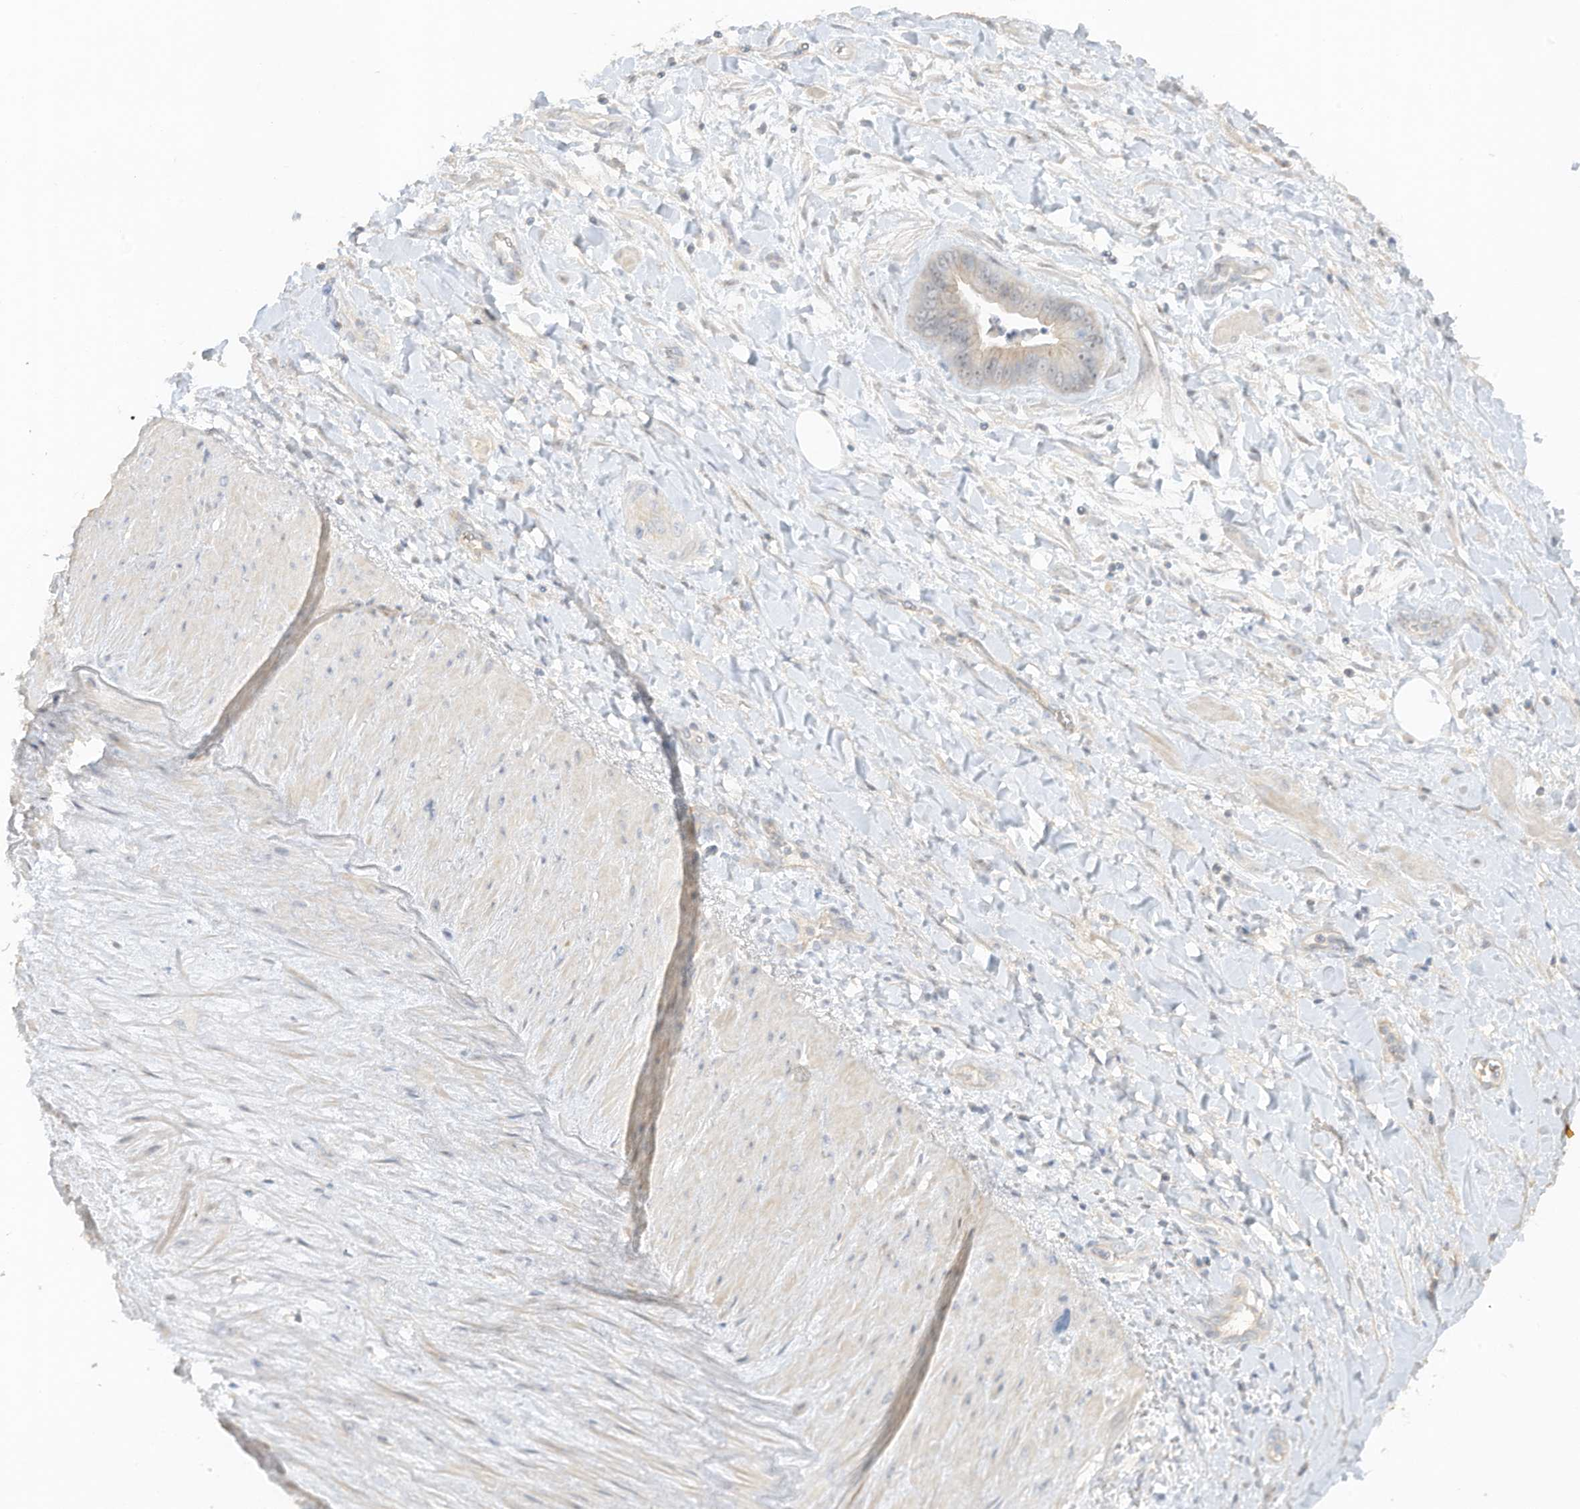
{"staining": {"intensity": "negative", "quantity": "none", "location": "none"}, "tissue": "soft tissue", "cell_type": "Fibroblasts", "image_type": "normal", "snomed": [{"axis": "morphology", "description": "Normal tissue, NOS"}, {"axis": "morphology", "description": "Adenocarcinoma, NOS"}, {"axis": "topography", "description": "Pancreas"}, {"axis": "topography", "description": "Peripheral nerve tissue"}], "caption": "High power microscopy micrograph of an immunohistochemistry (IHC) photomicrograph of benign soft tissue, revealing no significant staining in fibroblasts.", "gene": "ZBTB41", "patient": {"sex": "male", "age": 59}}